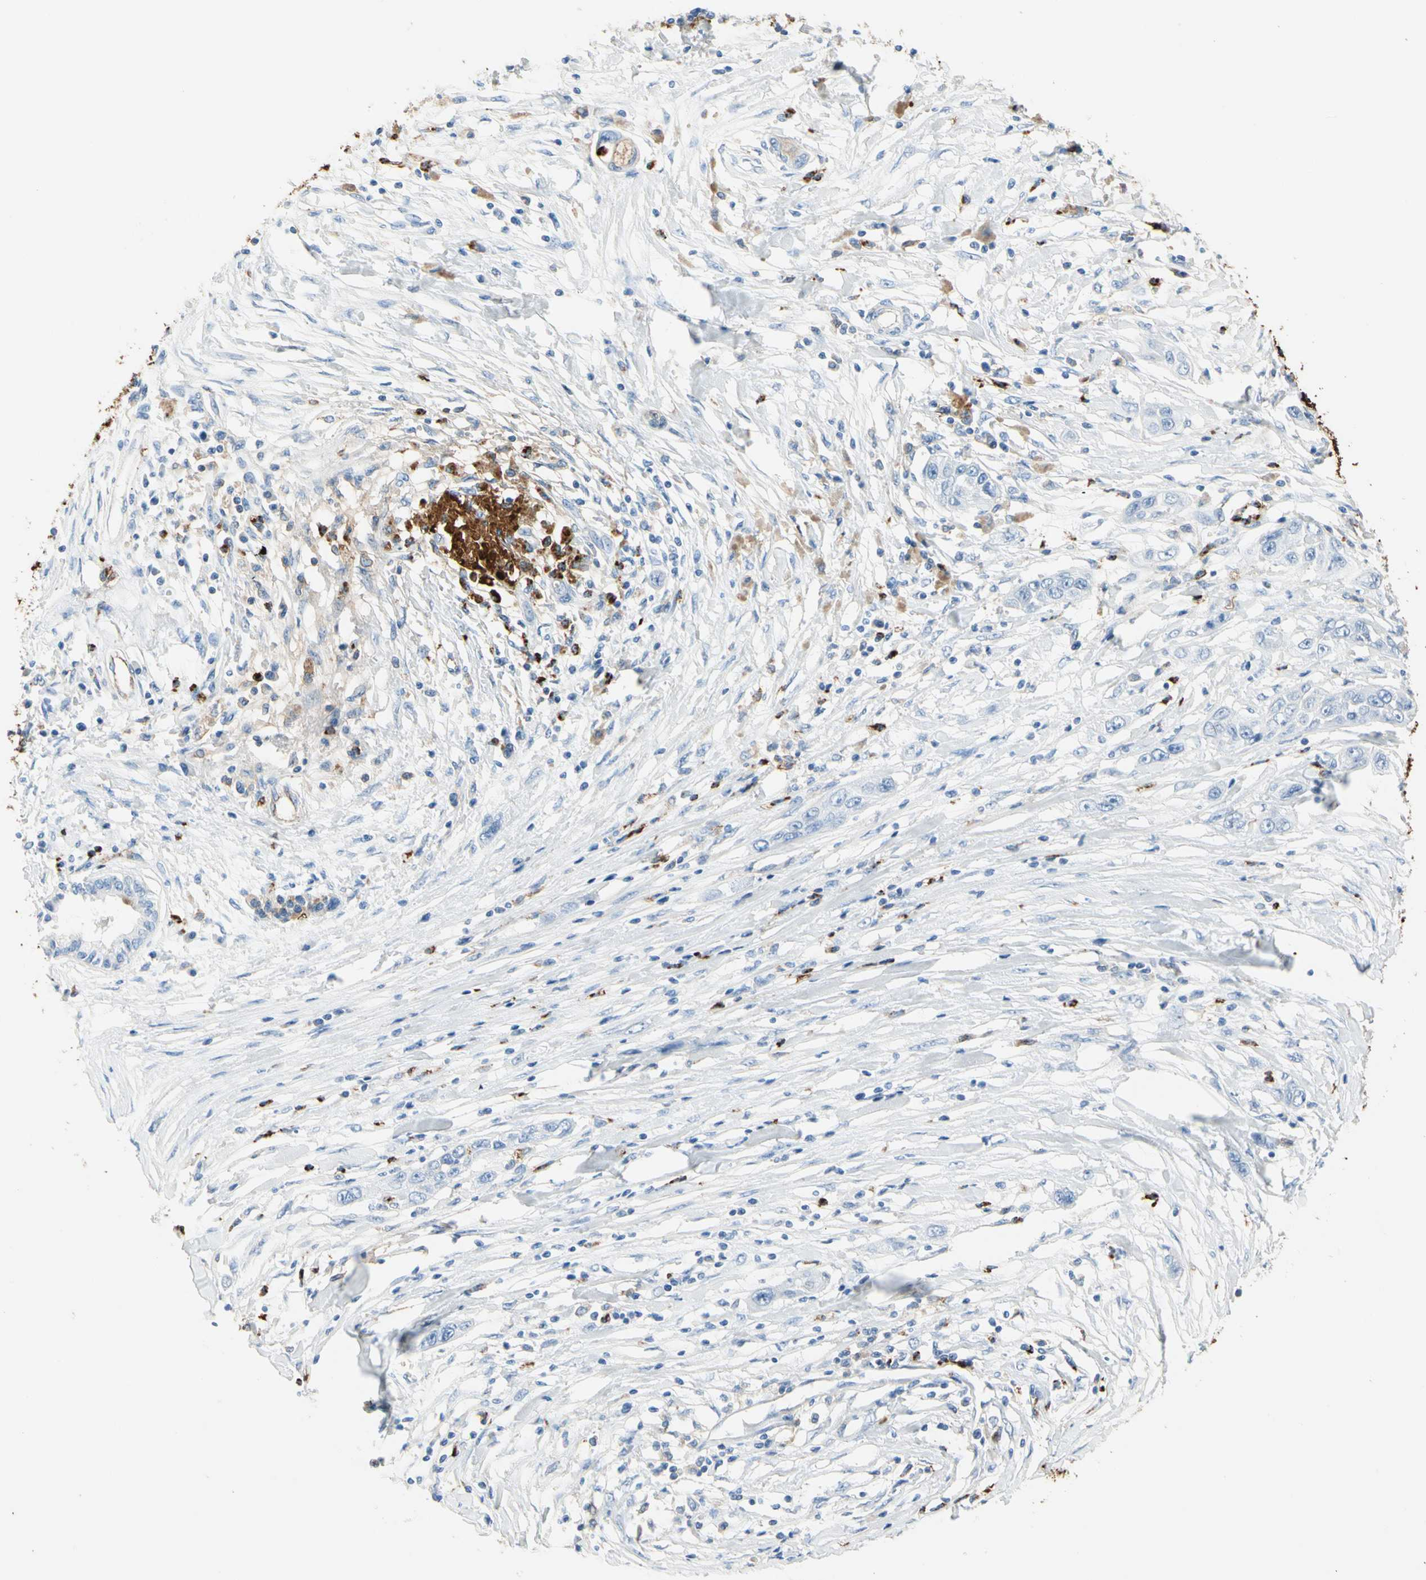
{"staining": {"intensity": "negative", "quantity": "none", "location": "none"}, "tissue": "pancreatic cancer", "cell_type": "Tumor cells", "image_type": "cancer", "snomed": [{"axis": "morphology", "description": "Adenocarcinoma, NOS"}, {"axis": "topography", "description": "Pancreas"}], "caption": "An IHC histopathology image of pancreatic cancer (adenocarcinoma) is shown. There is no staining in tumor cells of pancreatic cancer (adenocarcinoma).", "gene": "CLEC4A", "patient": {"sex": "female", "age": 70}}